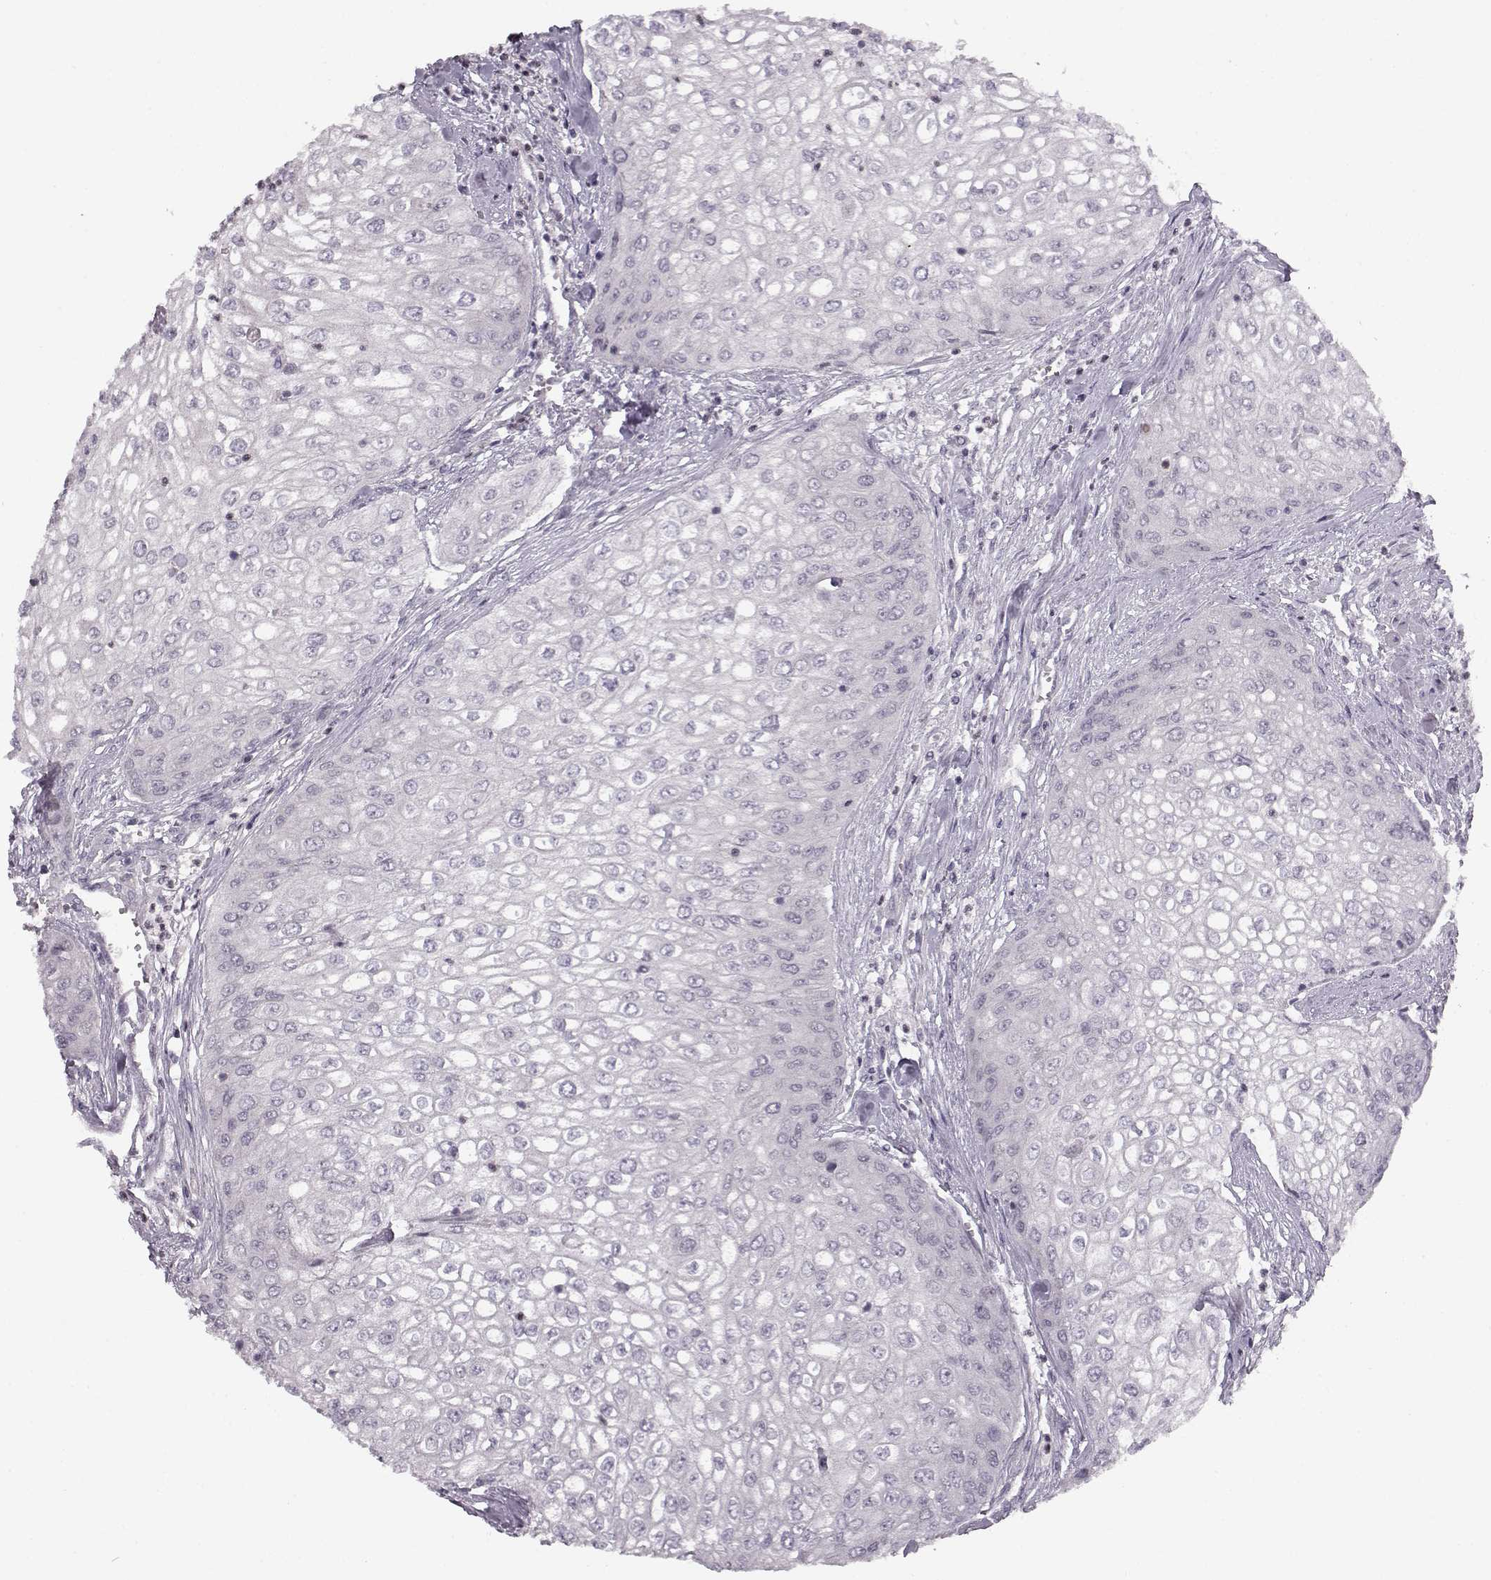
{"staining": {"intensity": "negative", "quantity": "none", "location": "none"}, "tissue": "urothelial cancer", "cell_type": "Tumor cells", "image_type": "cancer", "snomed": [{"axis": "morphology", "description": "Urothelial carcinoma, High grade"}, {"axis": "topography", "description": "Urinary bladder"}], "caption": "Tumor cells show no significant protein expression in urothelial cancer.", "gene": "RP1L1", "patient": {"sex": "male", "age": 62}}